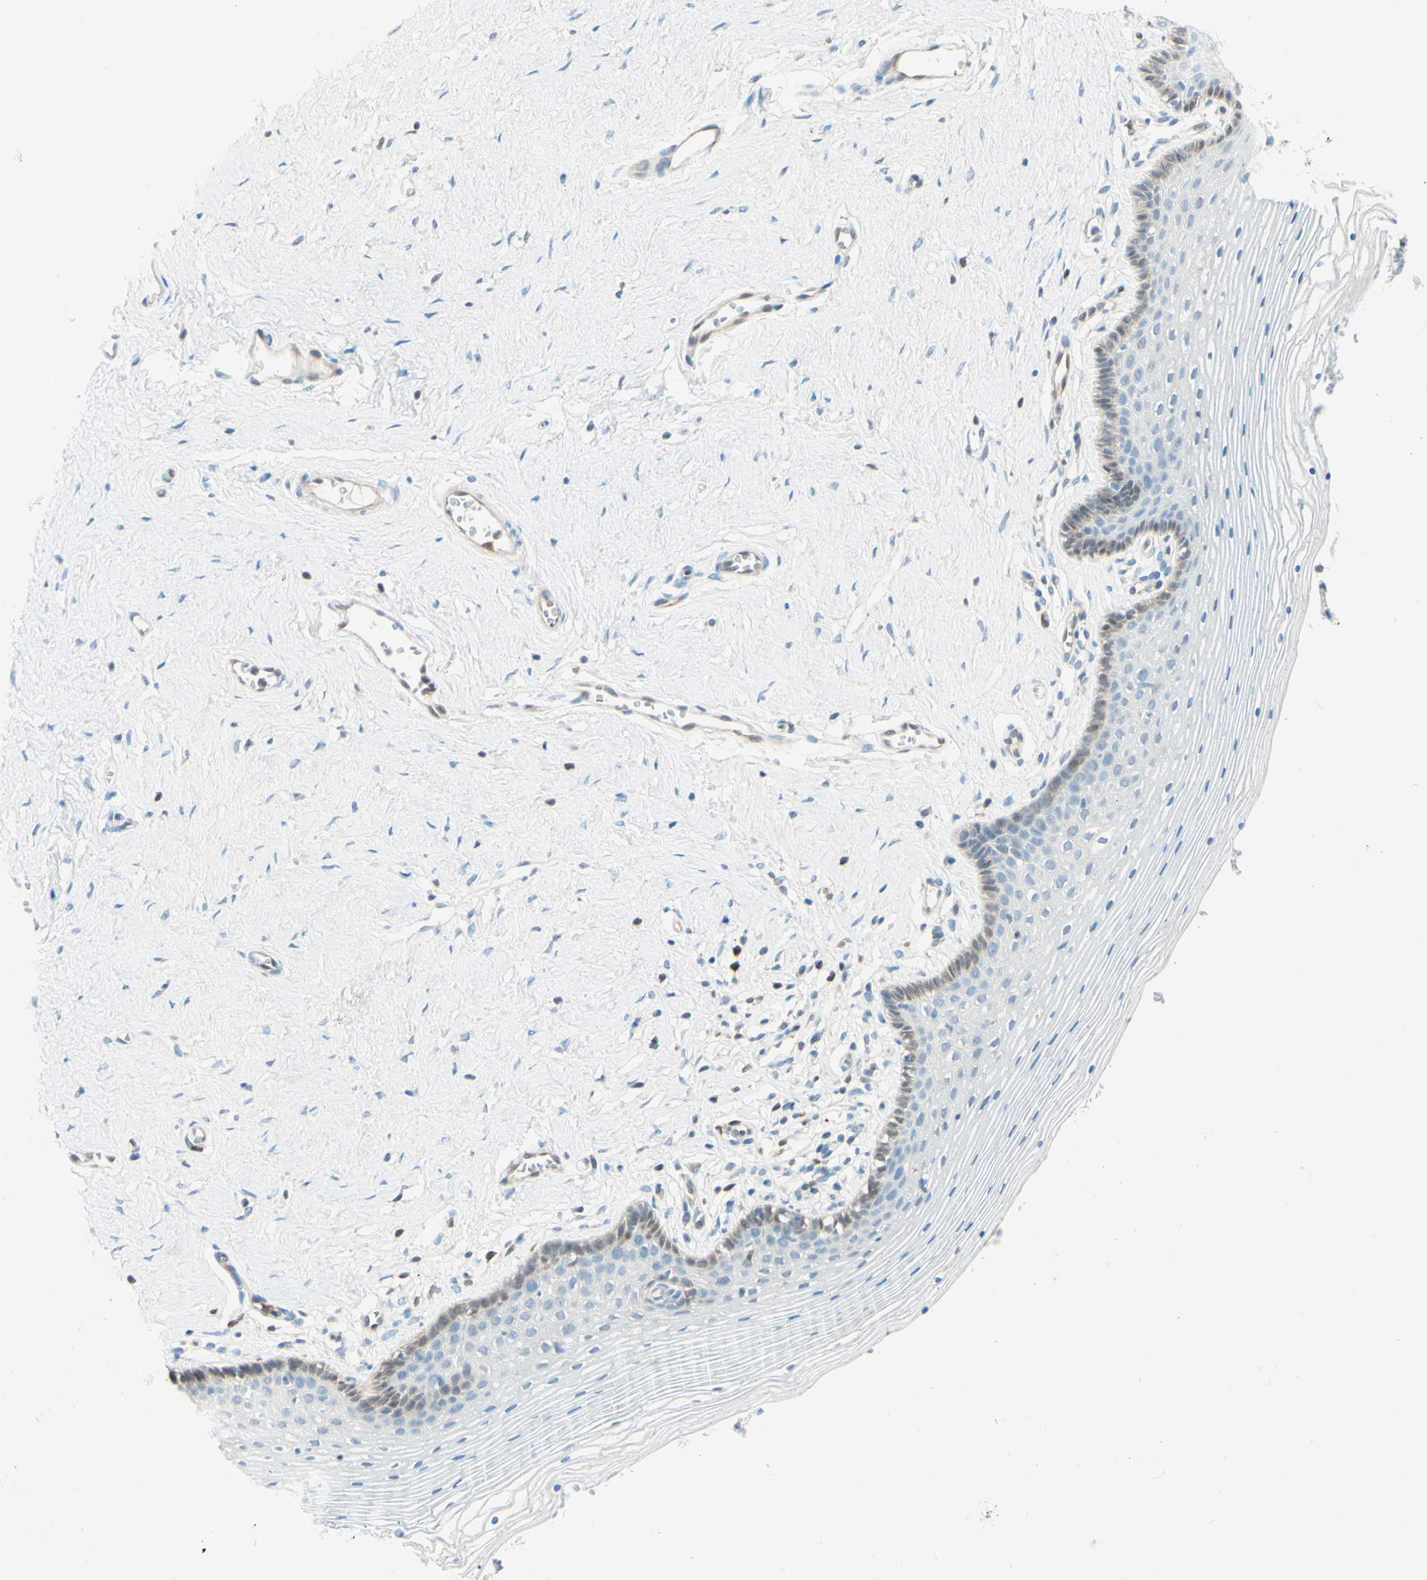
{"staining": {"intensity": "weak", "quantity": "<25%", "location": "cytoplasmic/membranous"}, "tissue": "vagina", "cell_type": "Squamous epithelial cells", "image_type": "normal", "snomed": [{"axis": "morphology", "description": "Normal tissue, NOS"}, {"axis": "topography", "description": "Vagina"}], "caption": "Immunohistochemistry histopathology image of normal vagina: vagina stained with DAB (3,3'-diaminobenzidine) displays no significant protein staining in squamous epithelial cells. (IHC, brightfield microscopy, high magnification).", "gene": "UPK3B", "patient": {"sex": "female", "age": 32}}